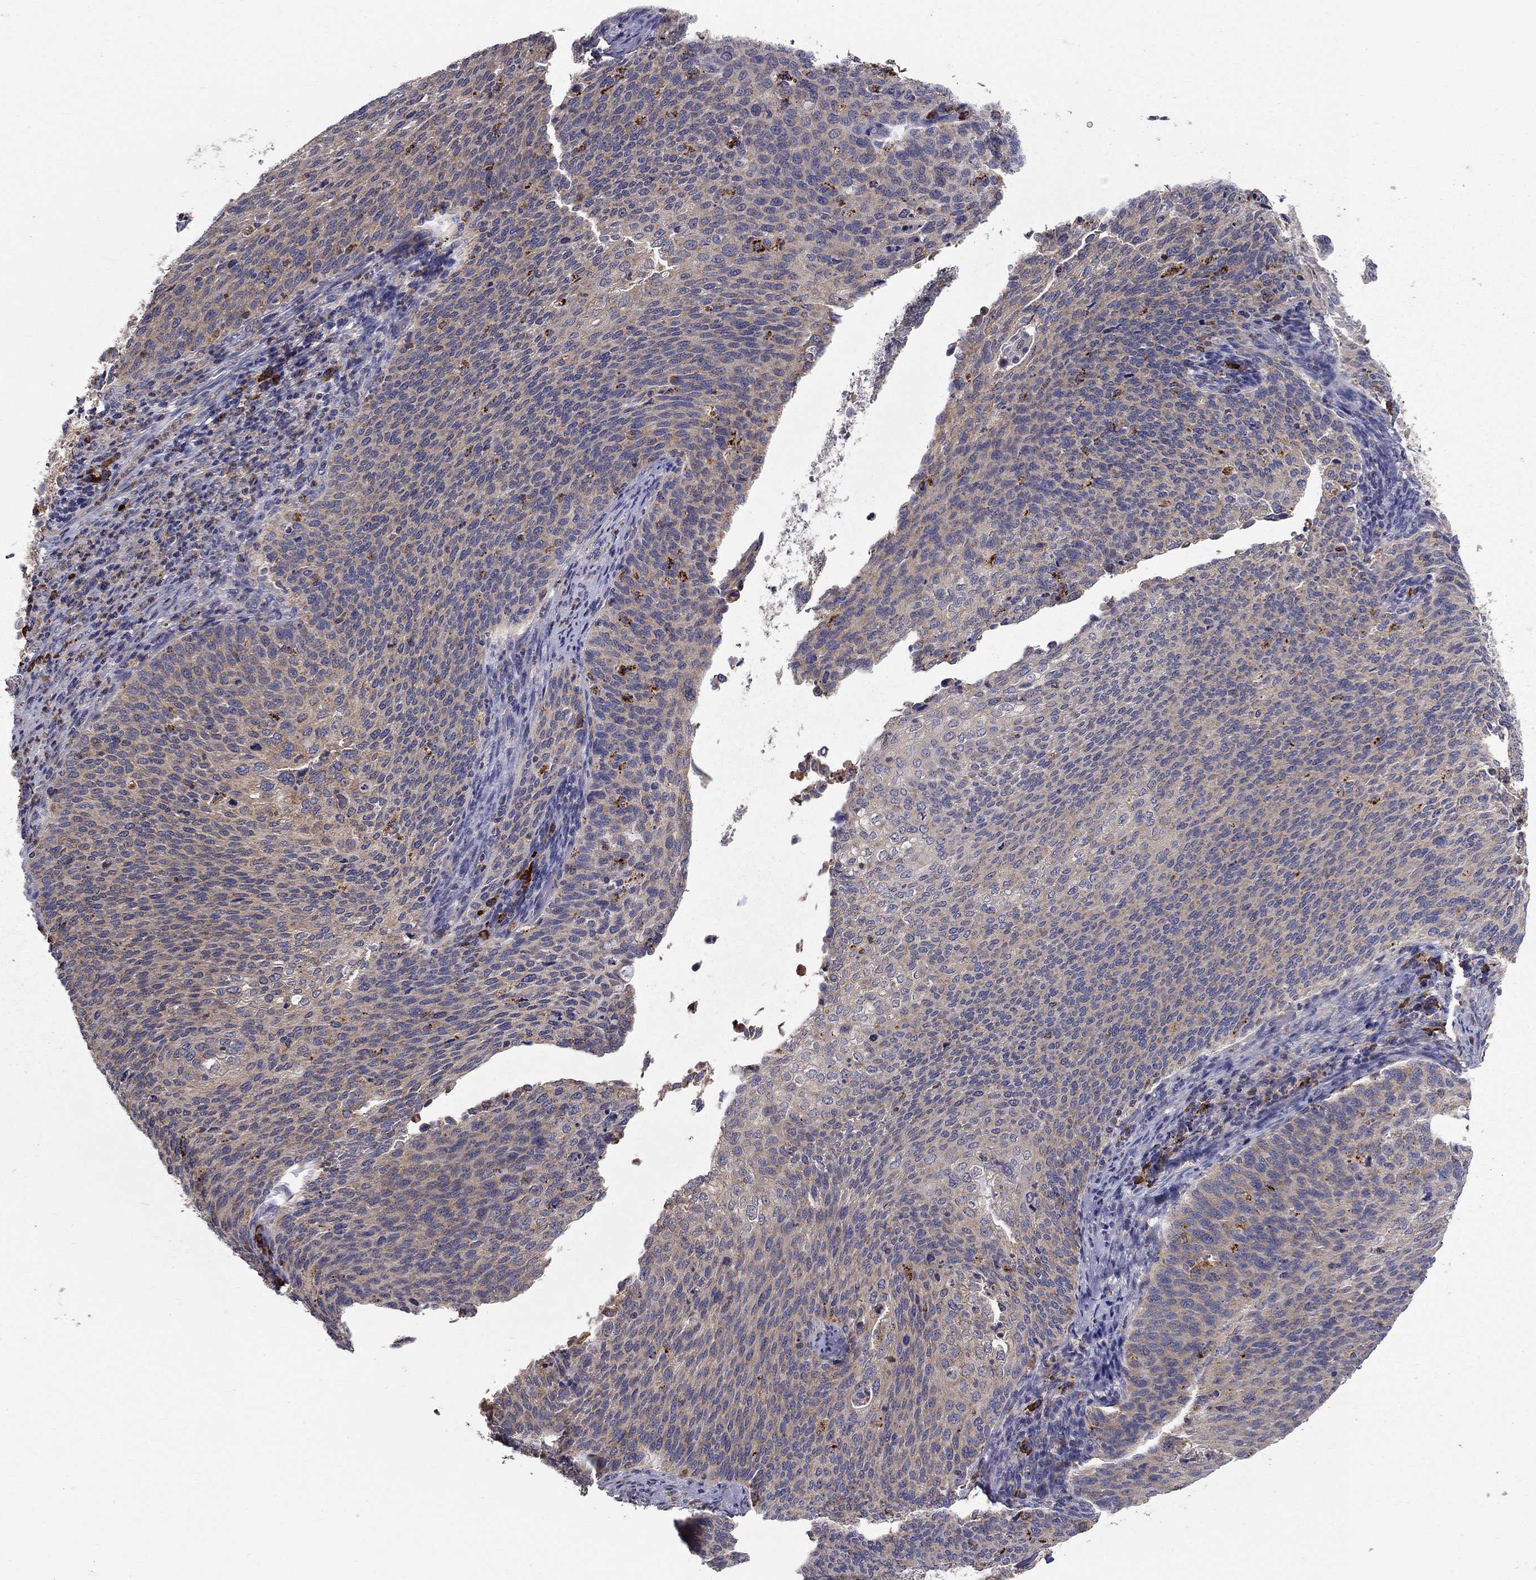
{"staining": {"intensity": "negative", "quantity": "none", "location": "none"}, "tissue": "cervical cancer", "cell_type": "Tumor cells", "image_type": "cancer", "snomed": [{"axis": "morphology", "description": "Squamous cell carcinoma, NOS"}, {"axis": "topography", "description": "Cervix"}], "caption": "This is an immunohistochemistry (IHC) histopathology image of human cervical cancer. There is no staining in tumor cells.", "gene": "PRDX4", "patient": {"sex": "female", "age": 52}}